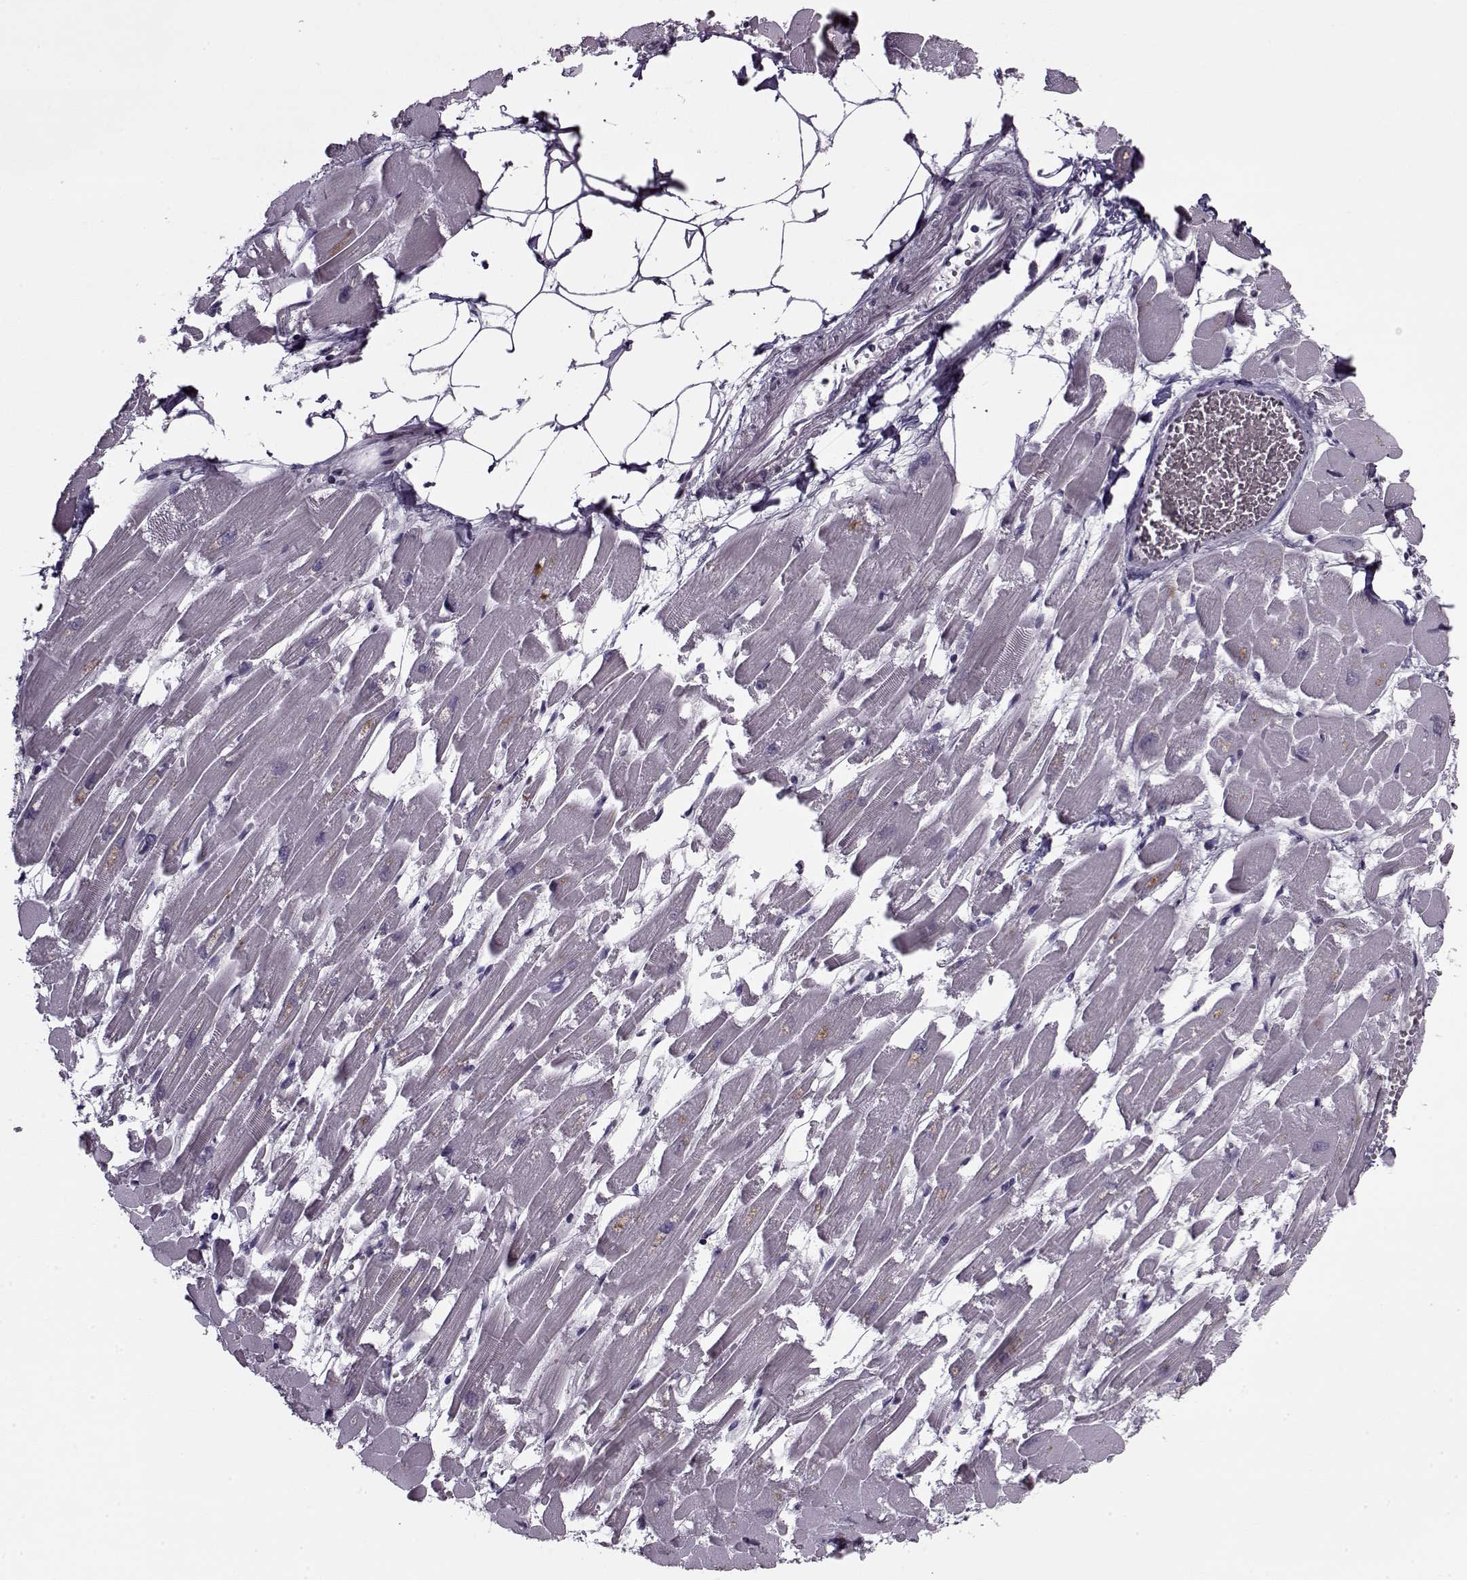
{"staining": {"intensity": "negative", "quantity": "none", "location": "none"}, "tissue": "heart muscle", "cell_type": "Cardiomyocytes", "image_type": "normal", "snomed": [{"axis": "morphology", "description": "Normal tissue, NOS"}, {"axis": "topography", "description": "Heart"}], "caption": "DAB immunohistochemical staining of benign heart muscle demonstrates no significant positivity in cardiomyocytes. Brightfield microscopy of immunohistochemistry stained with DAB (brown) and hematoxylin (blue), captured at high magnification.", "gene": "KRT9", "patient": {"sex": "female", "age": 52}}